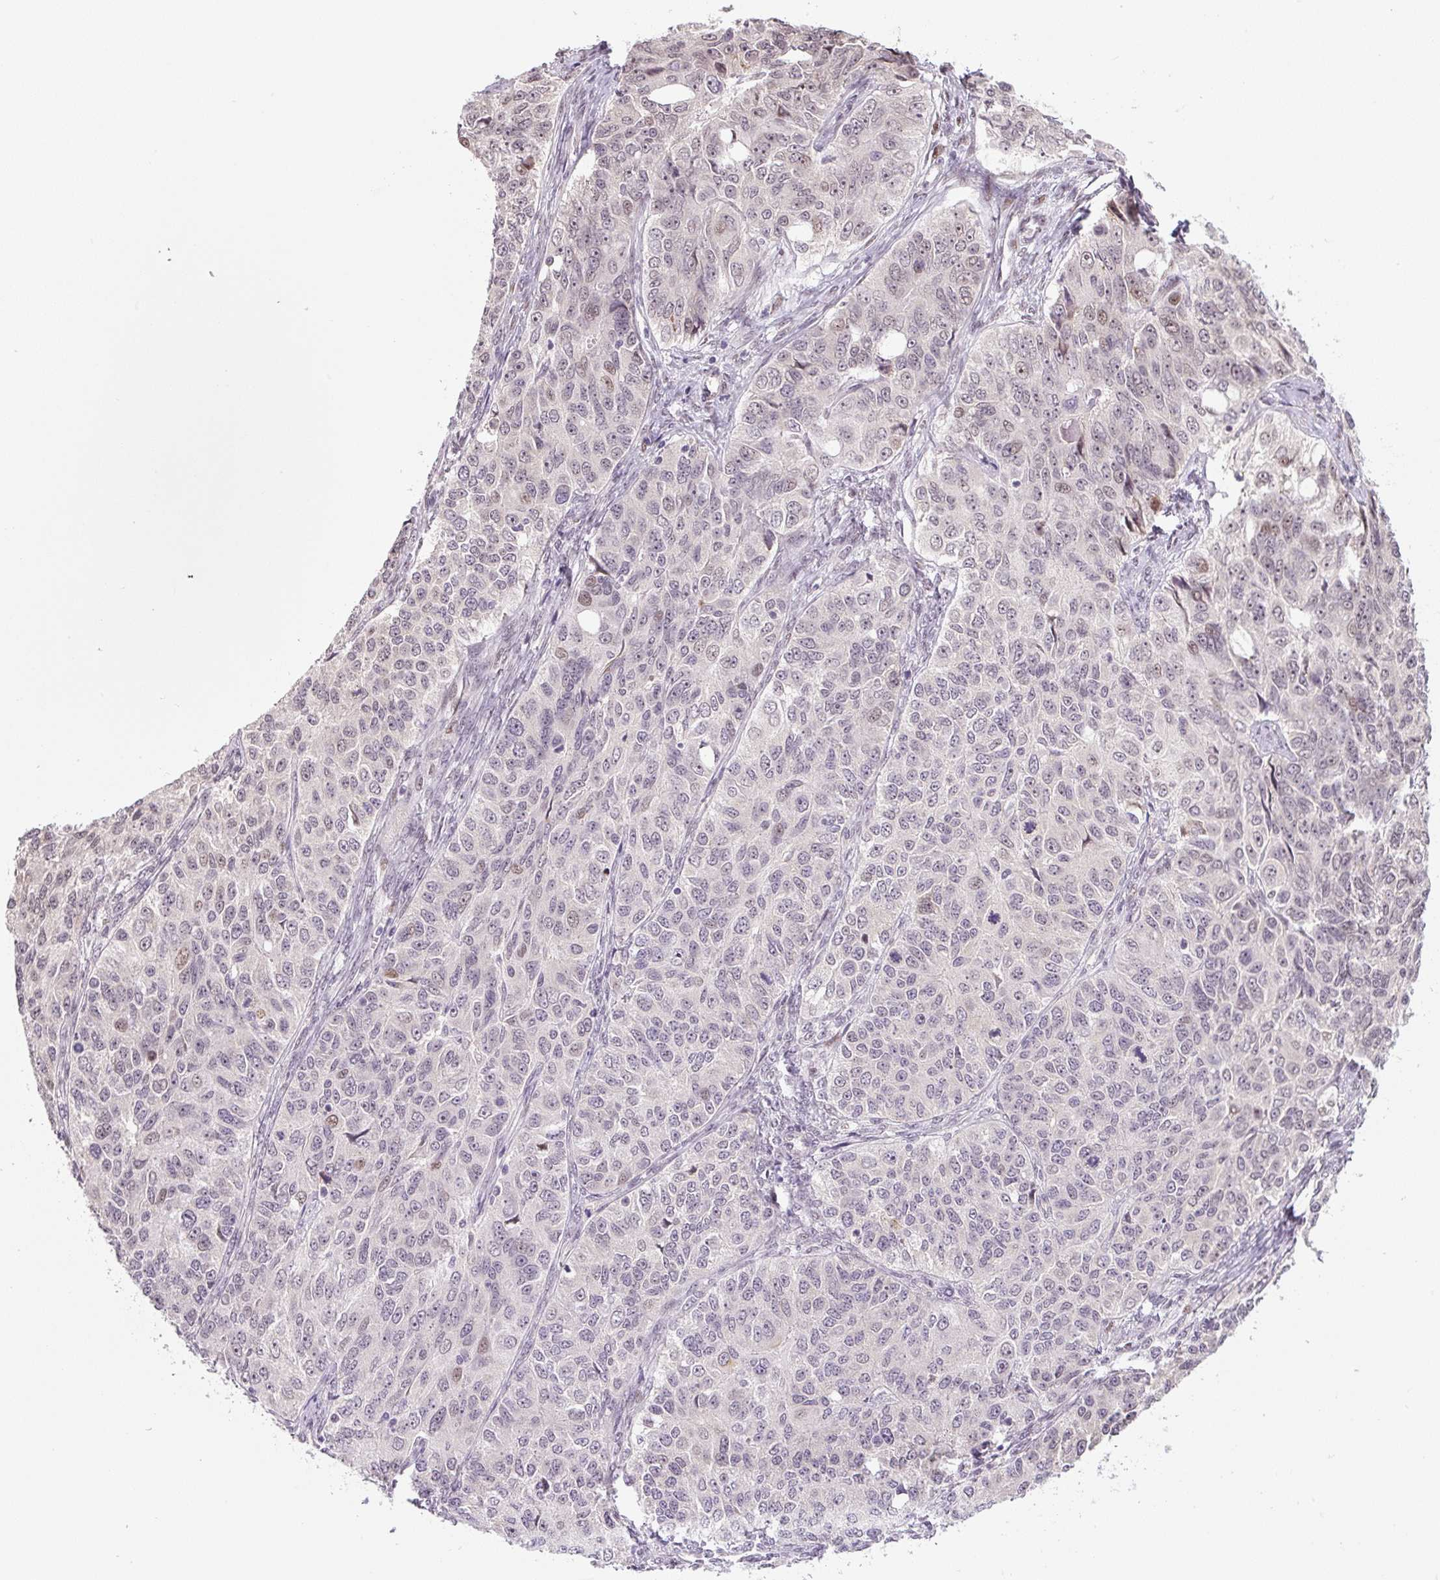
{"staining": {"intensity": "moderate", "quantity": "25%-75%", "location": "nuclear"}, "tissue": "ovarian cancer", "cell_type": "Tumor cells", "image_type": "cancer", "snomed": [{"axis": "morphology", "description": "Carcinoma, endometroid"}, {"axis": "topography", "description": "Ovary"}], "caption": "Immunohistochemistry of human ovarian endometroid carcinoma demonstrates medium levels of moderate nuclear positivity in approximately 25%-75% of tumor cells. The protein of interest is stained brown, and the nuclei are stained in blue (DAB IHC with brightfield microscopy, high magnification).", "gene": "TCFL5", "patient": {"sex": "female", "age": 51}}